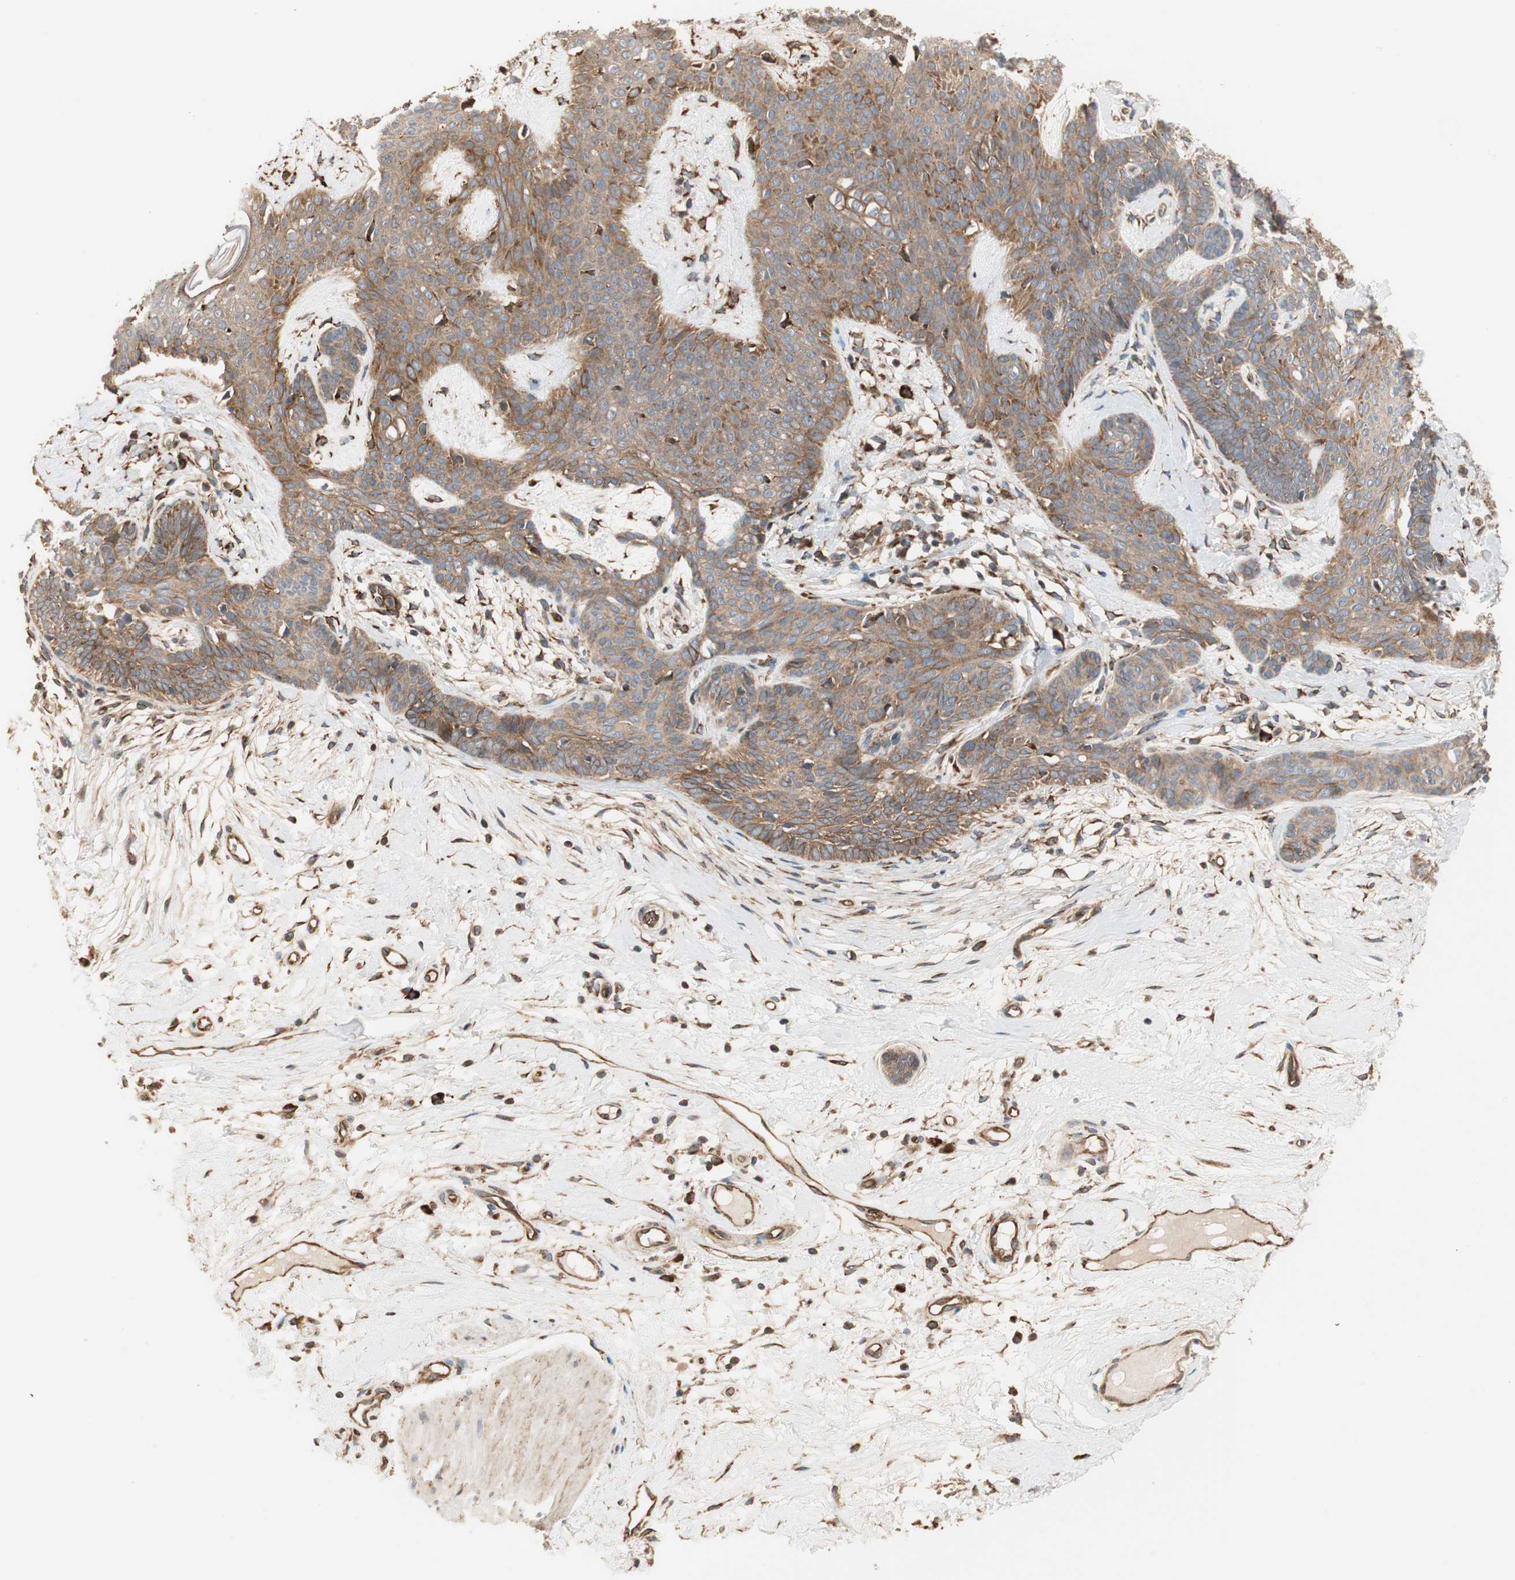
{"staining": {"intensity": "moderate", "quantity": ">75%", "location": "cytoplasmic/membranous"}, "tissue": "skin cancer", "cell_type": "Tumor cells", "image_type": "cancer", "snomed": [{"axis": "morphology", "description": "Developmental malformation"}, {"axis": "morphology", "description": "Basal cell carcinoma"}, {"axis": "topography", "description": "Skin"}], "caption": "This micrograph demonstrates immunohistochemistry (IHC) staining of human basal cell carcinoma (skin), with medium moderate cytoplasmic/membranous expression in about >75% of tumor cells.", "gene": "P4HA1", "patient": {"sex": "female", "age": 62}}